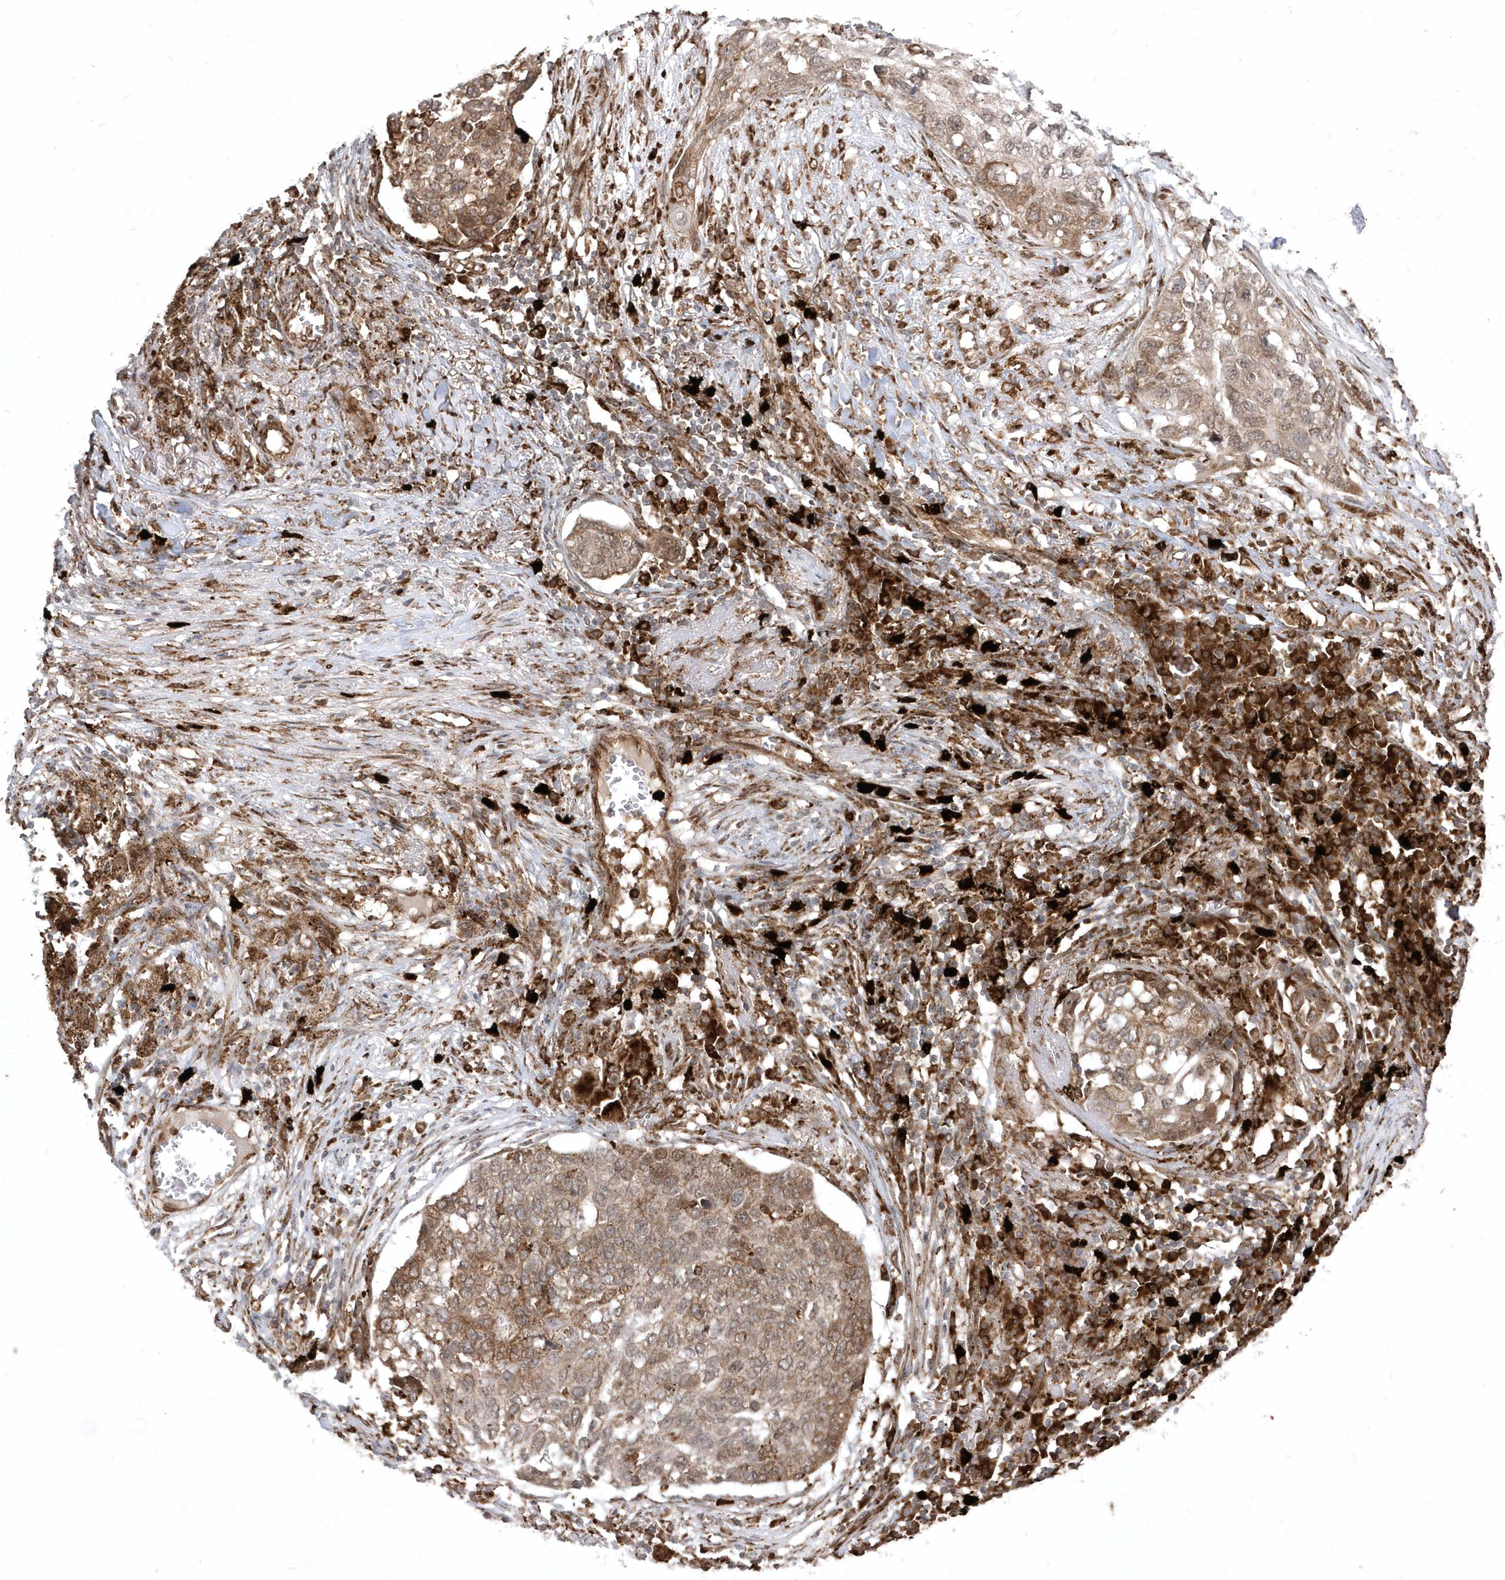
{"staining": {"intensity": "moderate", "quantity": "25%-75%", "location": "cytoplasmic/membranous"}, "tissue": "lung cancer", "cell_type": "Tumor cells", "image_type": "cancer", "snomed": [{"axis": "morphology", "description": "Squamous cell carcinoma, NOS"}, {"axis": "topography", "description": "Lung"}], "caption": "Immunohistochemical staining of human lung cancer (squamous cell carcinoma) exhibits medium levels of moderate cytoplasmic/membranous protein staining in about 25%-75% of tumor cells.", "gene": "EPC2", "patient": {"sex": "female", "age": 63}}